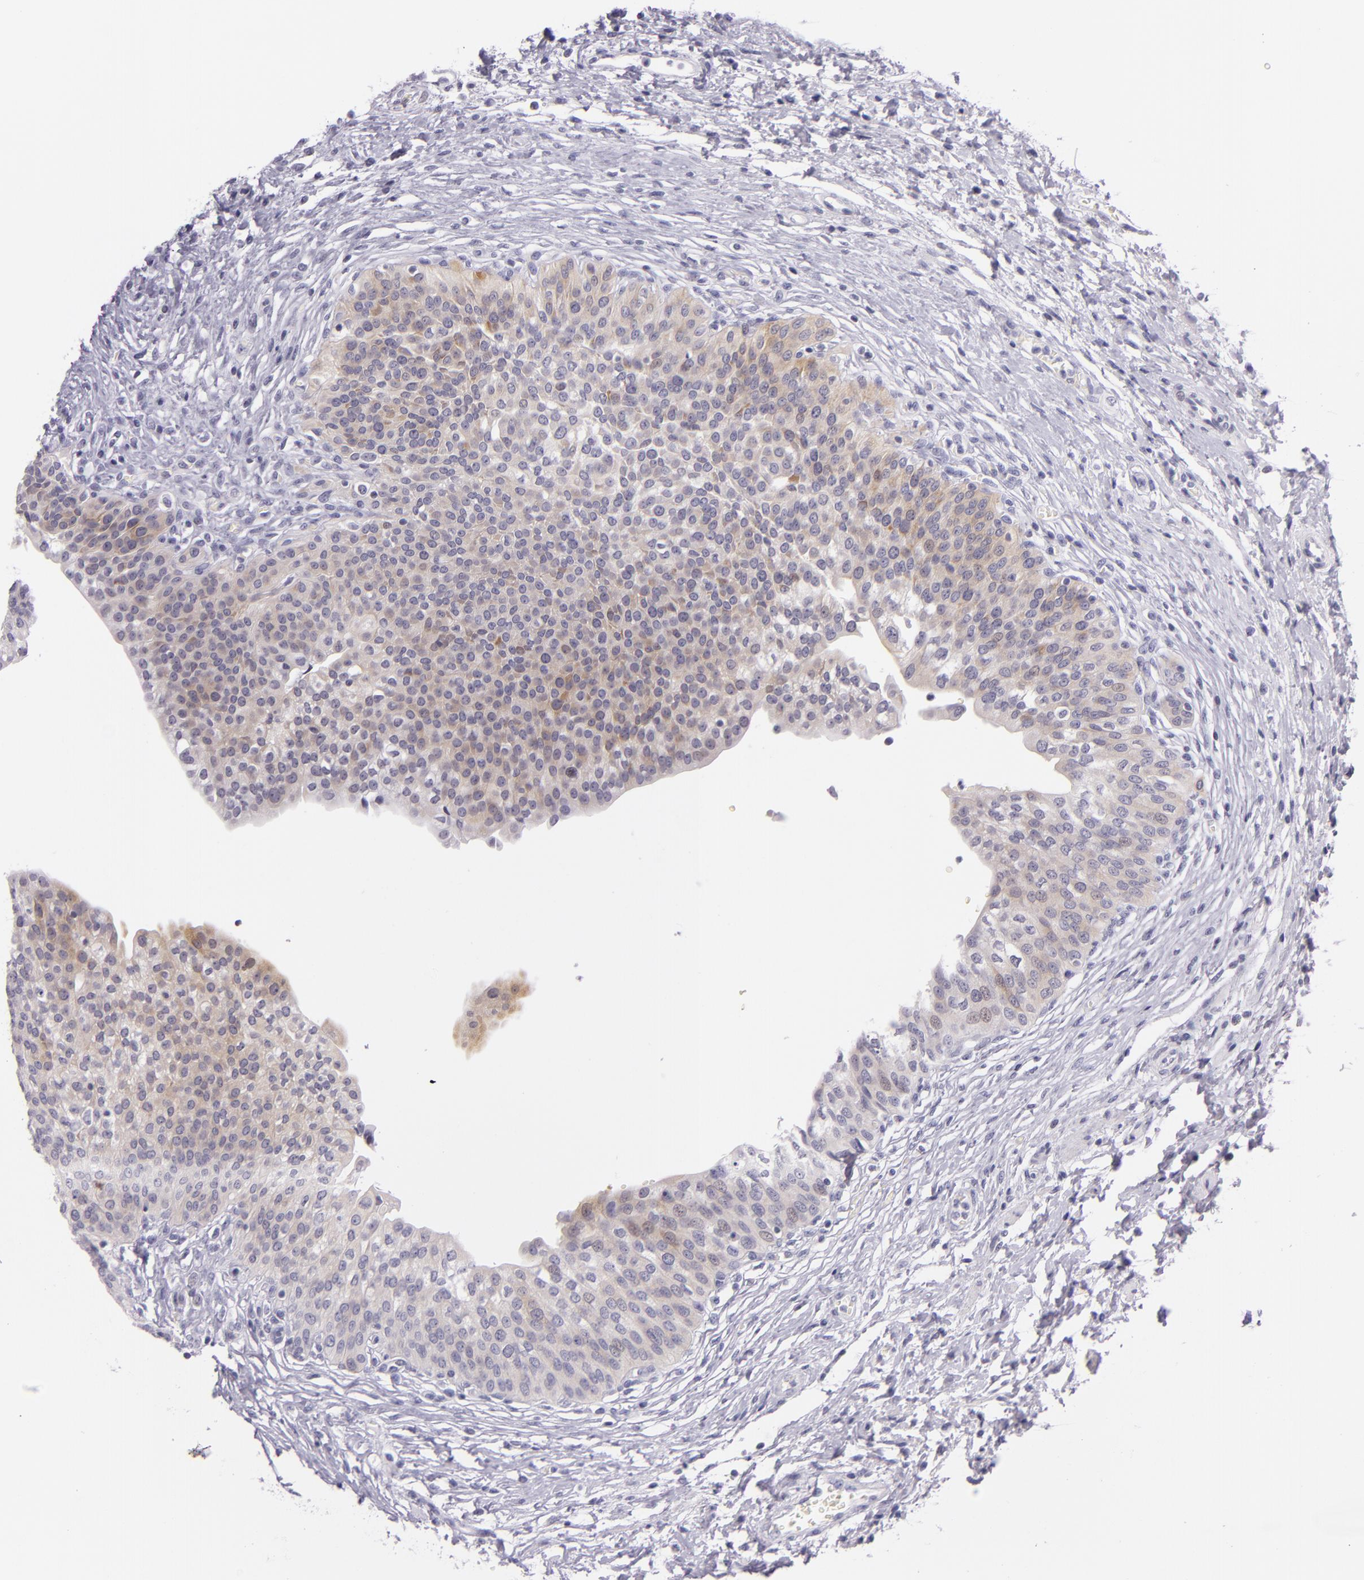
{"staining": {"intensity": "weak", "quantity": "25%-75%", "location": "cytoplasmic/membranous"}, "tissue": "urinary bladder", "cell_type": "Urothelial cells", "image_type": "normal", "snomed": [{"axis": "morphology", "description": "Normal tissue, NOS"}, {"axis": "topography", "description": "Smooth muscle"}, {"axis": "topography", "description": "Urinary bladder"}], "caption": "An immunohistochemistry image of unremarkable tissue is shown. Protein staining in brown shows weak cytoplasmic/membranous positivity in urinary bladder within urothelial cells. The staining is performed using DAB brown chromogen to label protein expression. The nuclei are counter-stained blue using hematoxylin.", "gene": "HSP90AA1", "patient": {"sex": "male", "age": 35}}